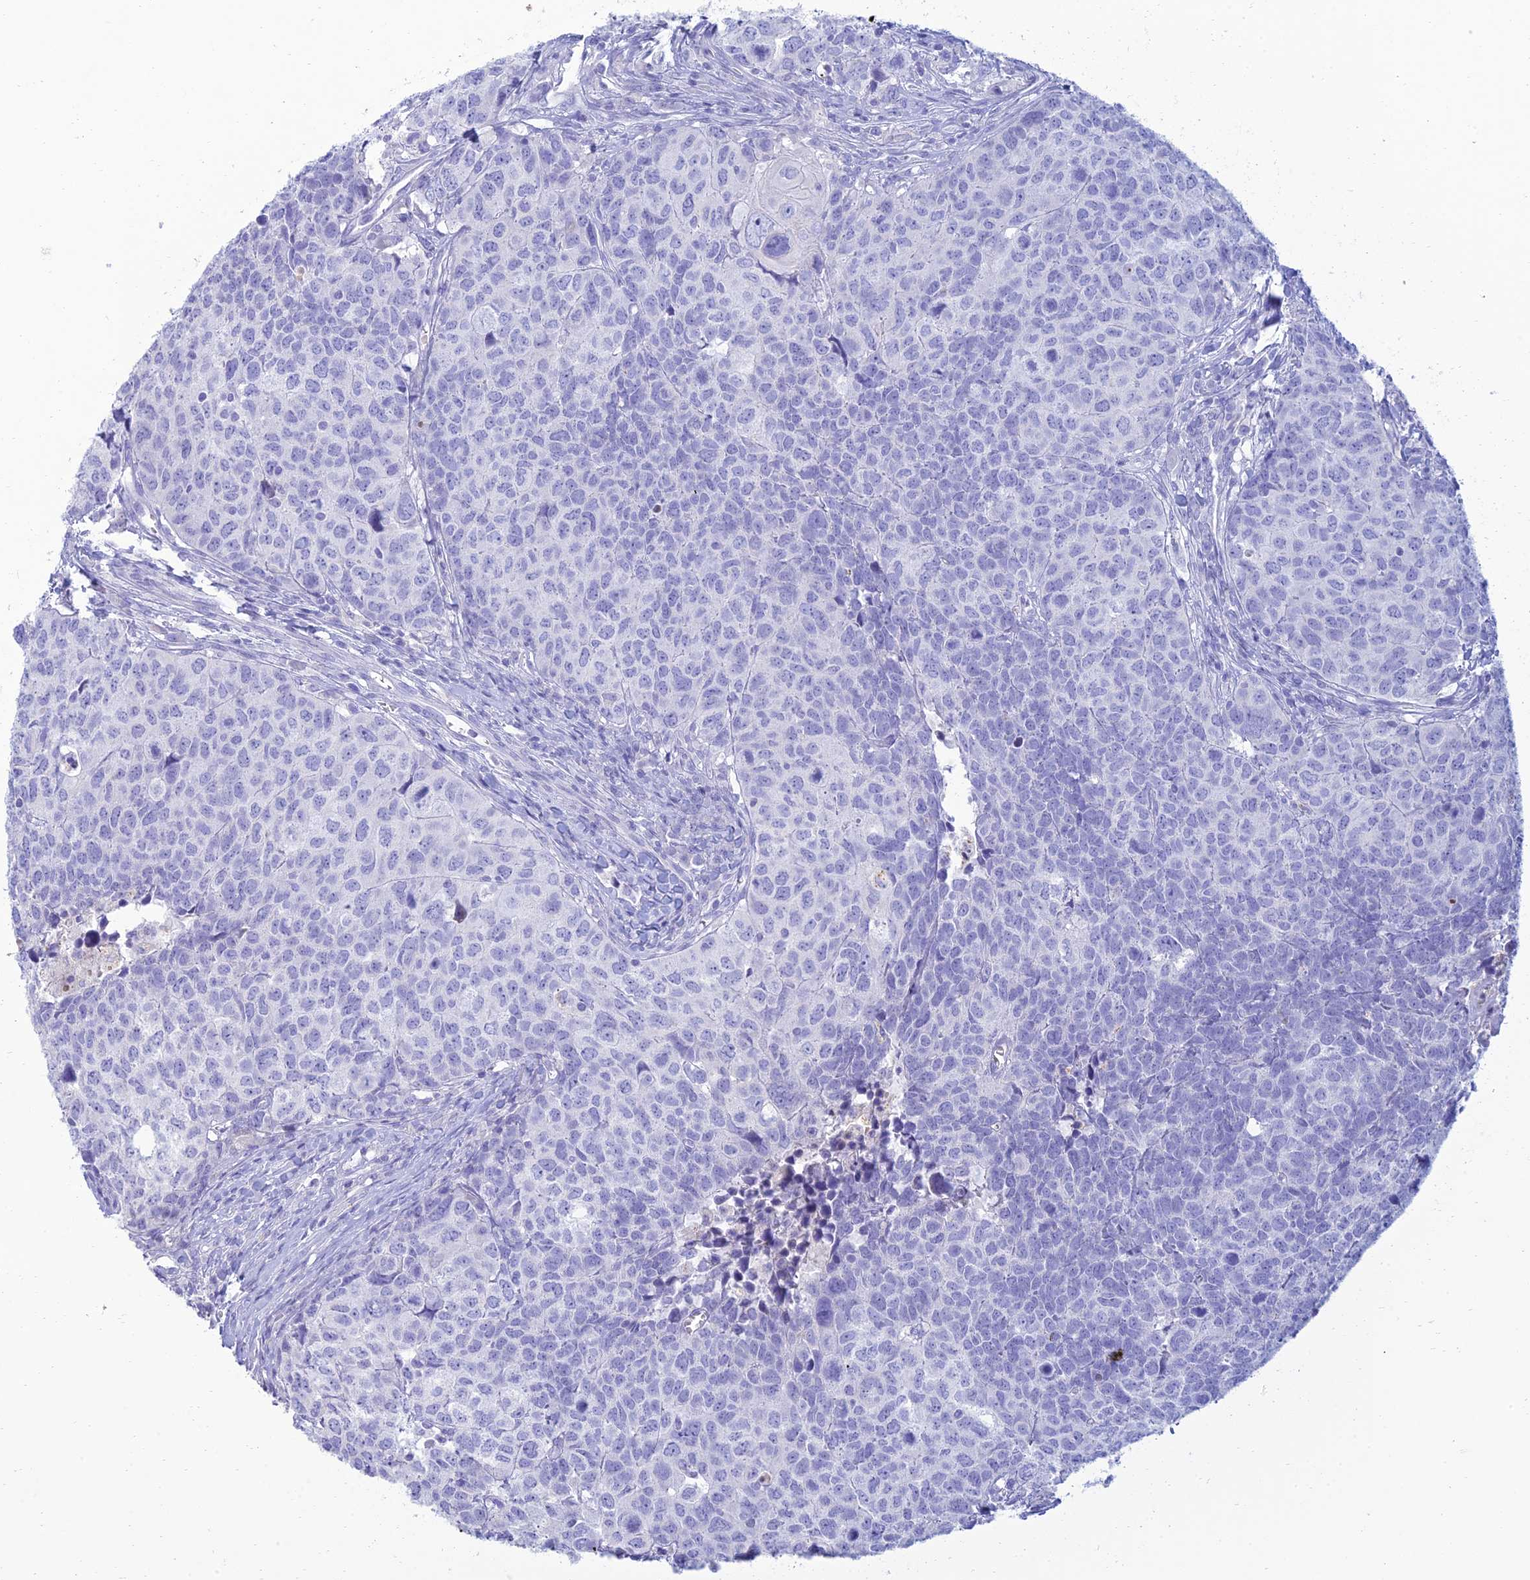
{"staining": {"intensity": "negative", "quantity": "none", "location": "none"}, "tissue": "head and neck cancer", "cell_type": "Tumor cells", "image_type": "cancer", "snomed": [{"axis": "morphology", "description": "Squamous cell carcinoma, NOS"}, {"axis": "topography", "description": "Head-Neck"}], "caption": "The immunohistochemistry micrograph has no significant staining in tumor cells of head and neck squamous cell carcinoma tissue.", "gene": "MAL2", "patient": {"sex": "male", "age": 66}}